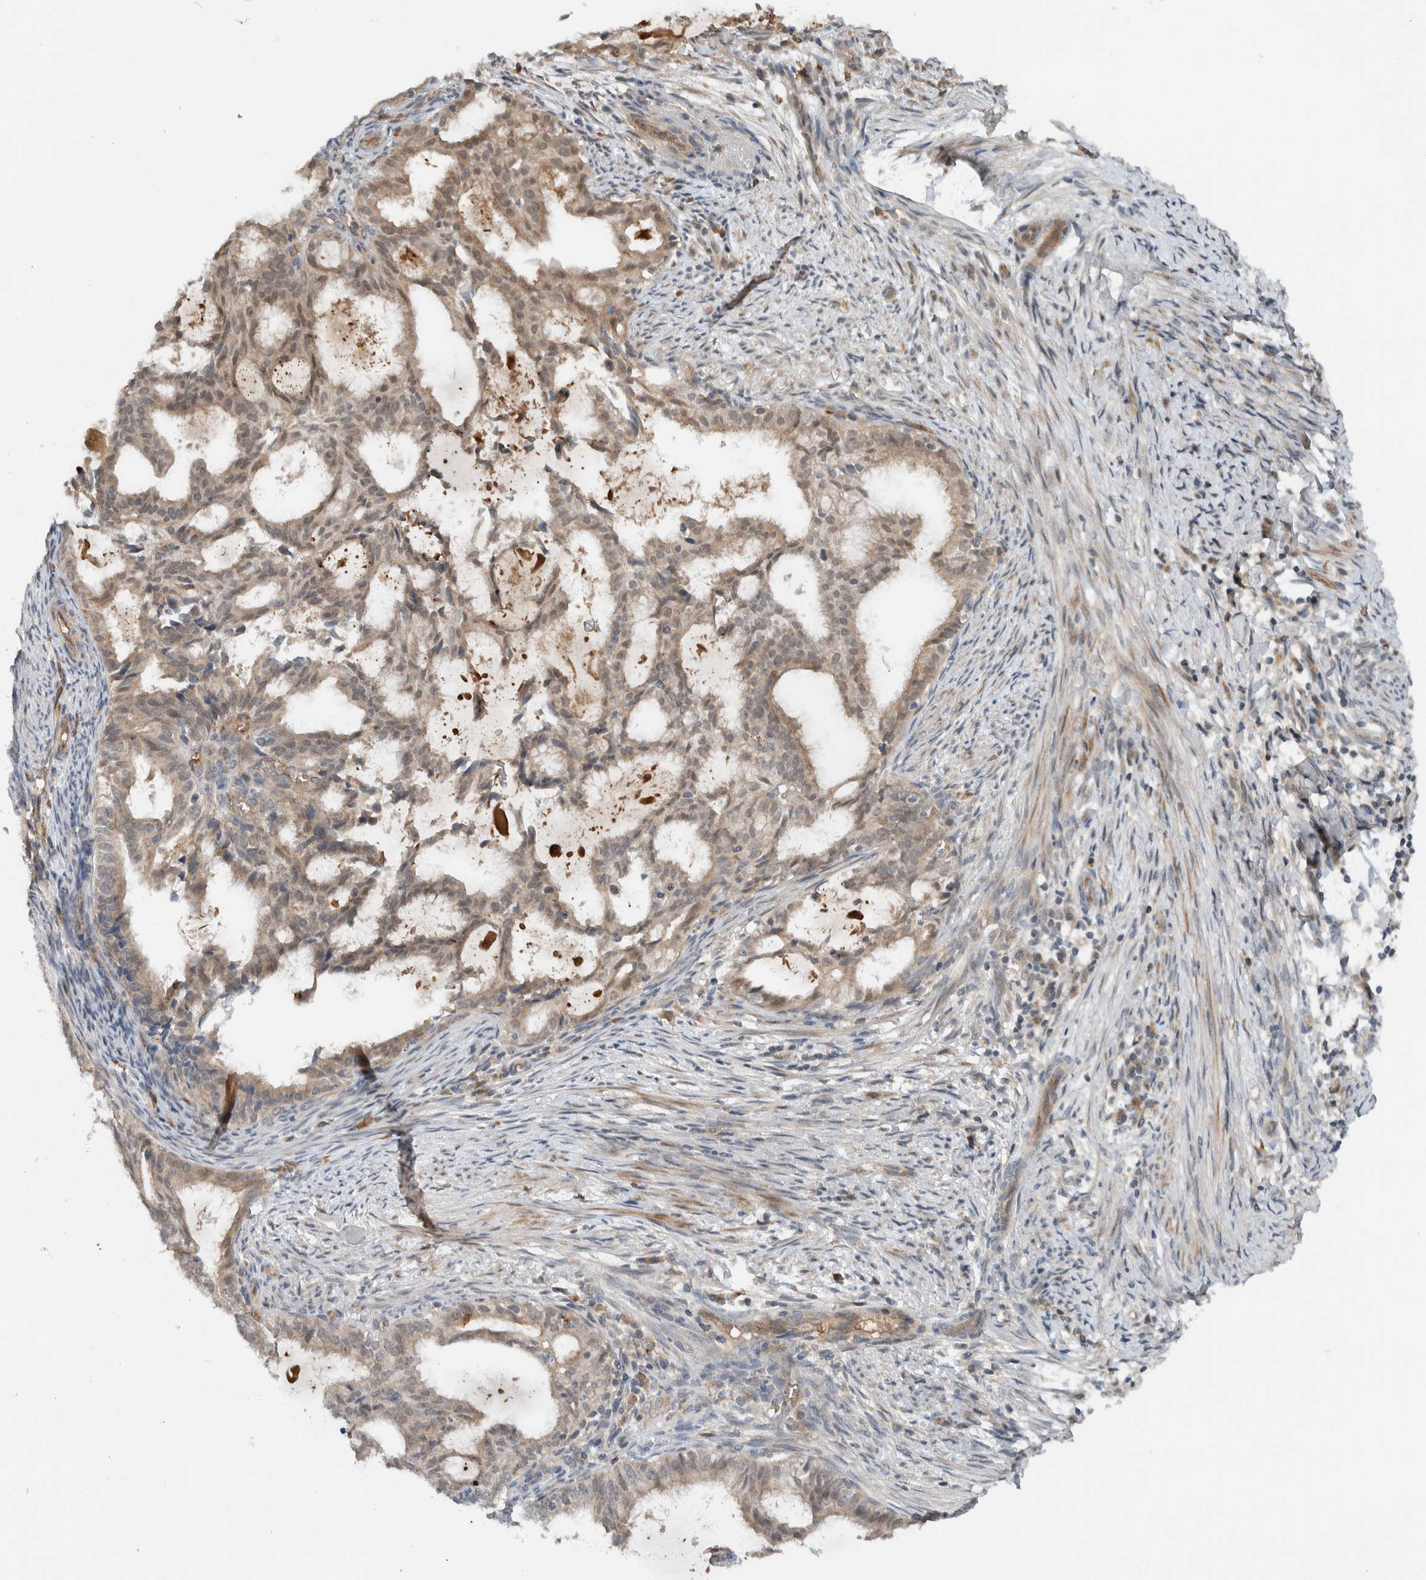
{"staining": {"intensity": "weak", "quantity": ">75%", "location": "cytoplasmic/membranous"}, "tissue": "endometrial cancer", "cell_type": "Tumor cells", "image_type": "cancer", "snomed": [{"axis": "morphology", "description": "Adenocarcinoma, NOS"}, {"axis": "topography", "description": "Endometrium"}], "caption": "Adenocarcinoma (endometrial) stained with a brown dye demonstrates weak cytoplasmic/membranous positive positivity in about >75% of tumor cells.", "gene": "ARMC7", "patient": {"sex": "female", "age": 58}}